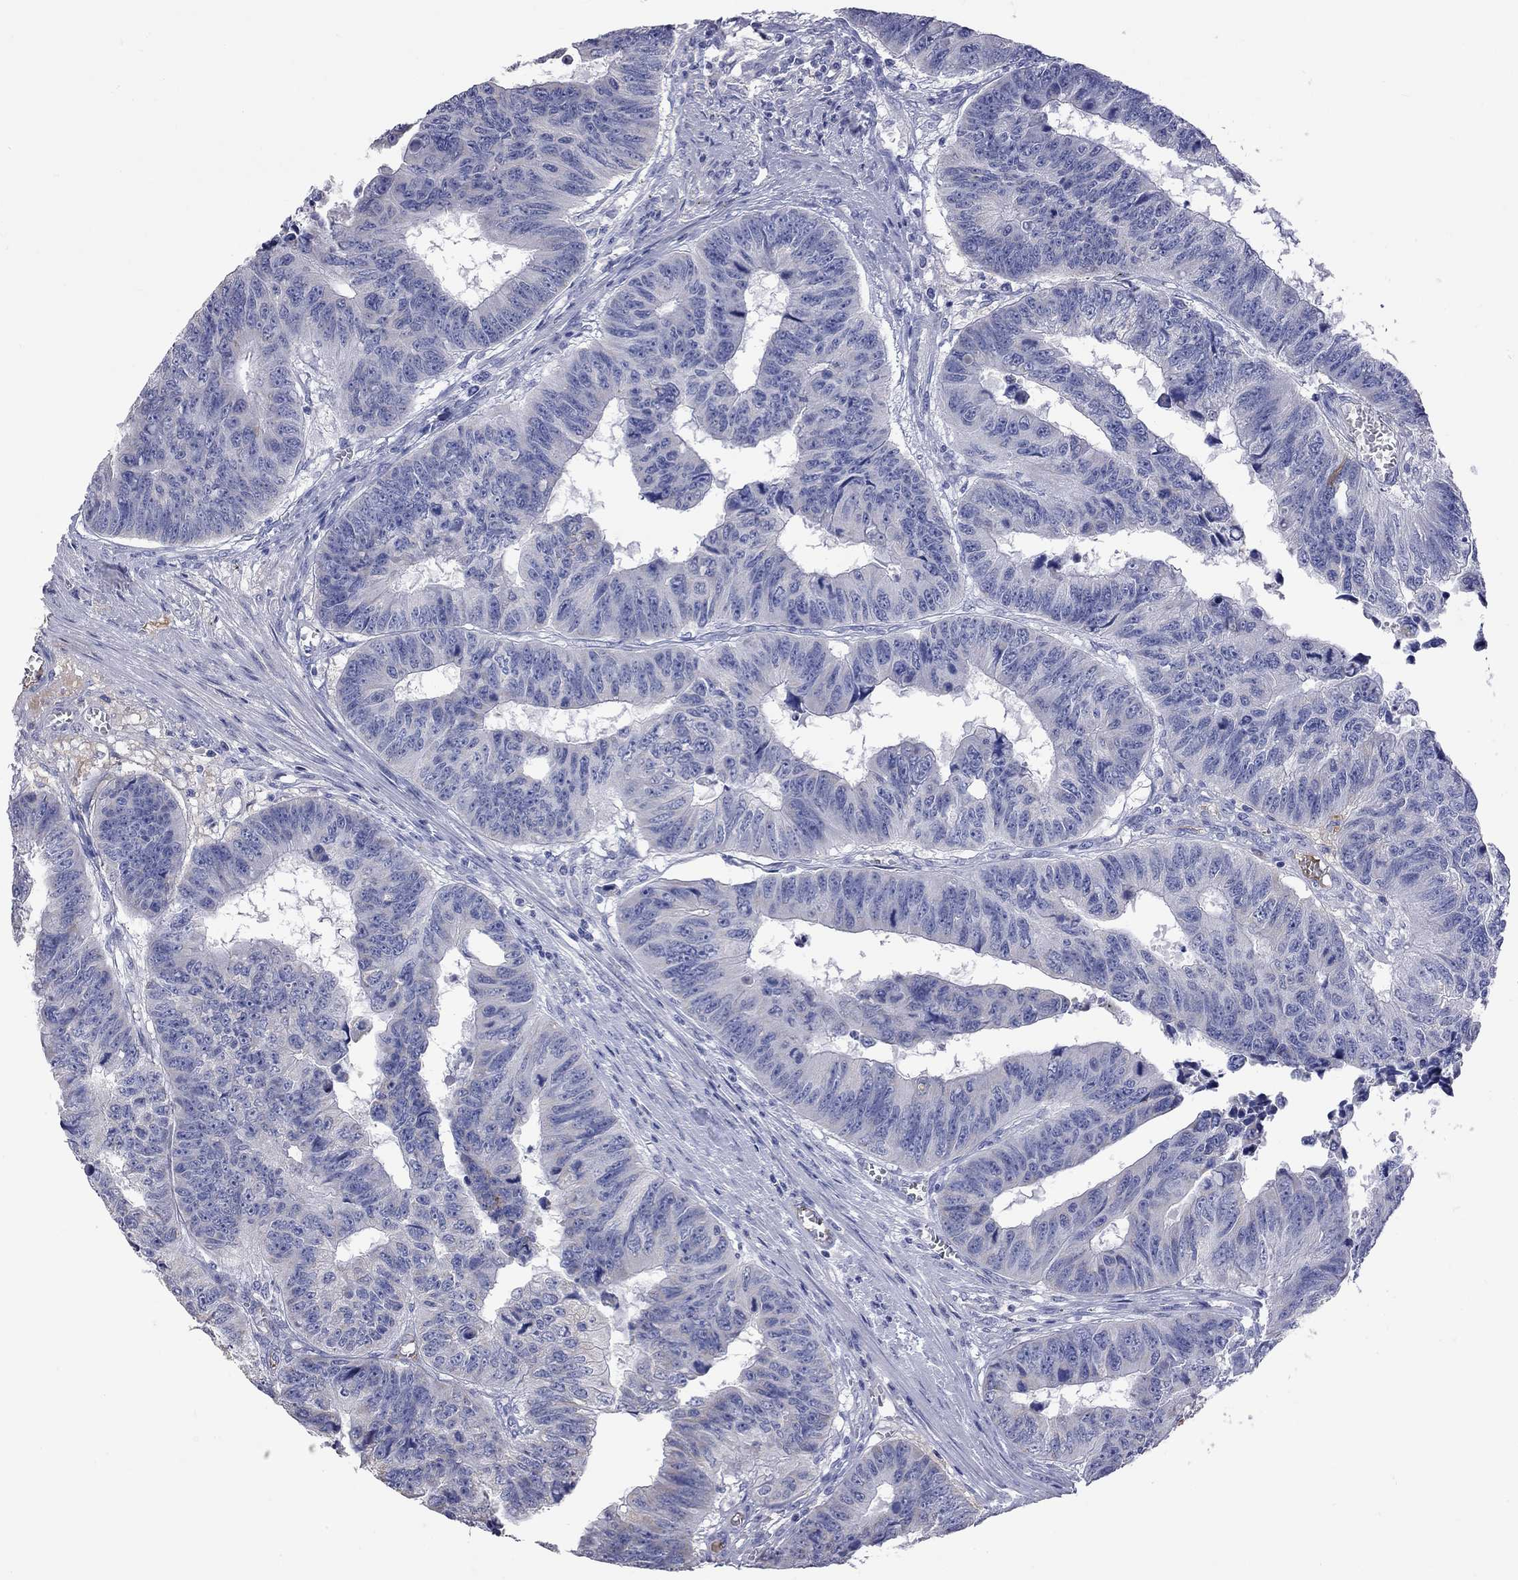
{"staining": {"intensity": "negative", "quantity": "none", "location": "none"}, "tissue": "colorectal cancer", "cell_type": "Tumor cells", "image_type": "cancer", "snomed": [{"axis": "morphology", "description": "Adenocarcinoma, NOS"}, {"axis": "topography", "description": "Rectum"}], "caption": "The histopathology image shows no significant positivity in tumor cells of colorectal adenocarcinoma.", "gene": "KCND2", "patient": {"sex": "female", "age": 85}}